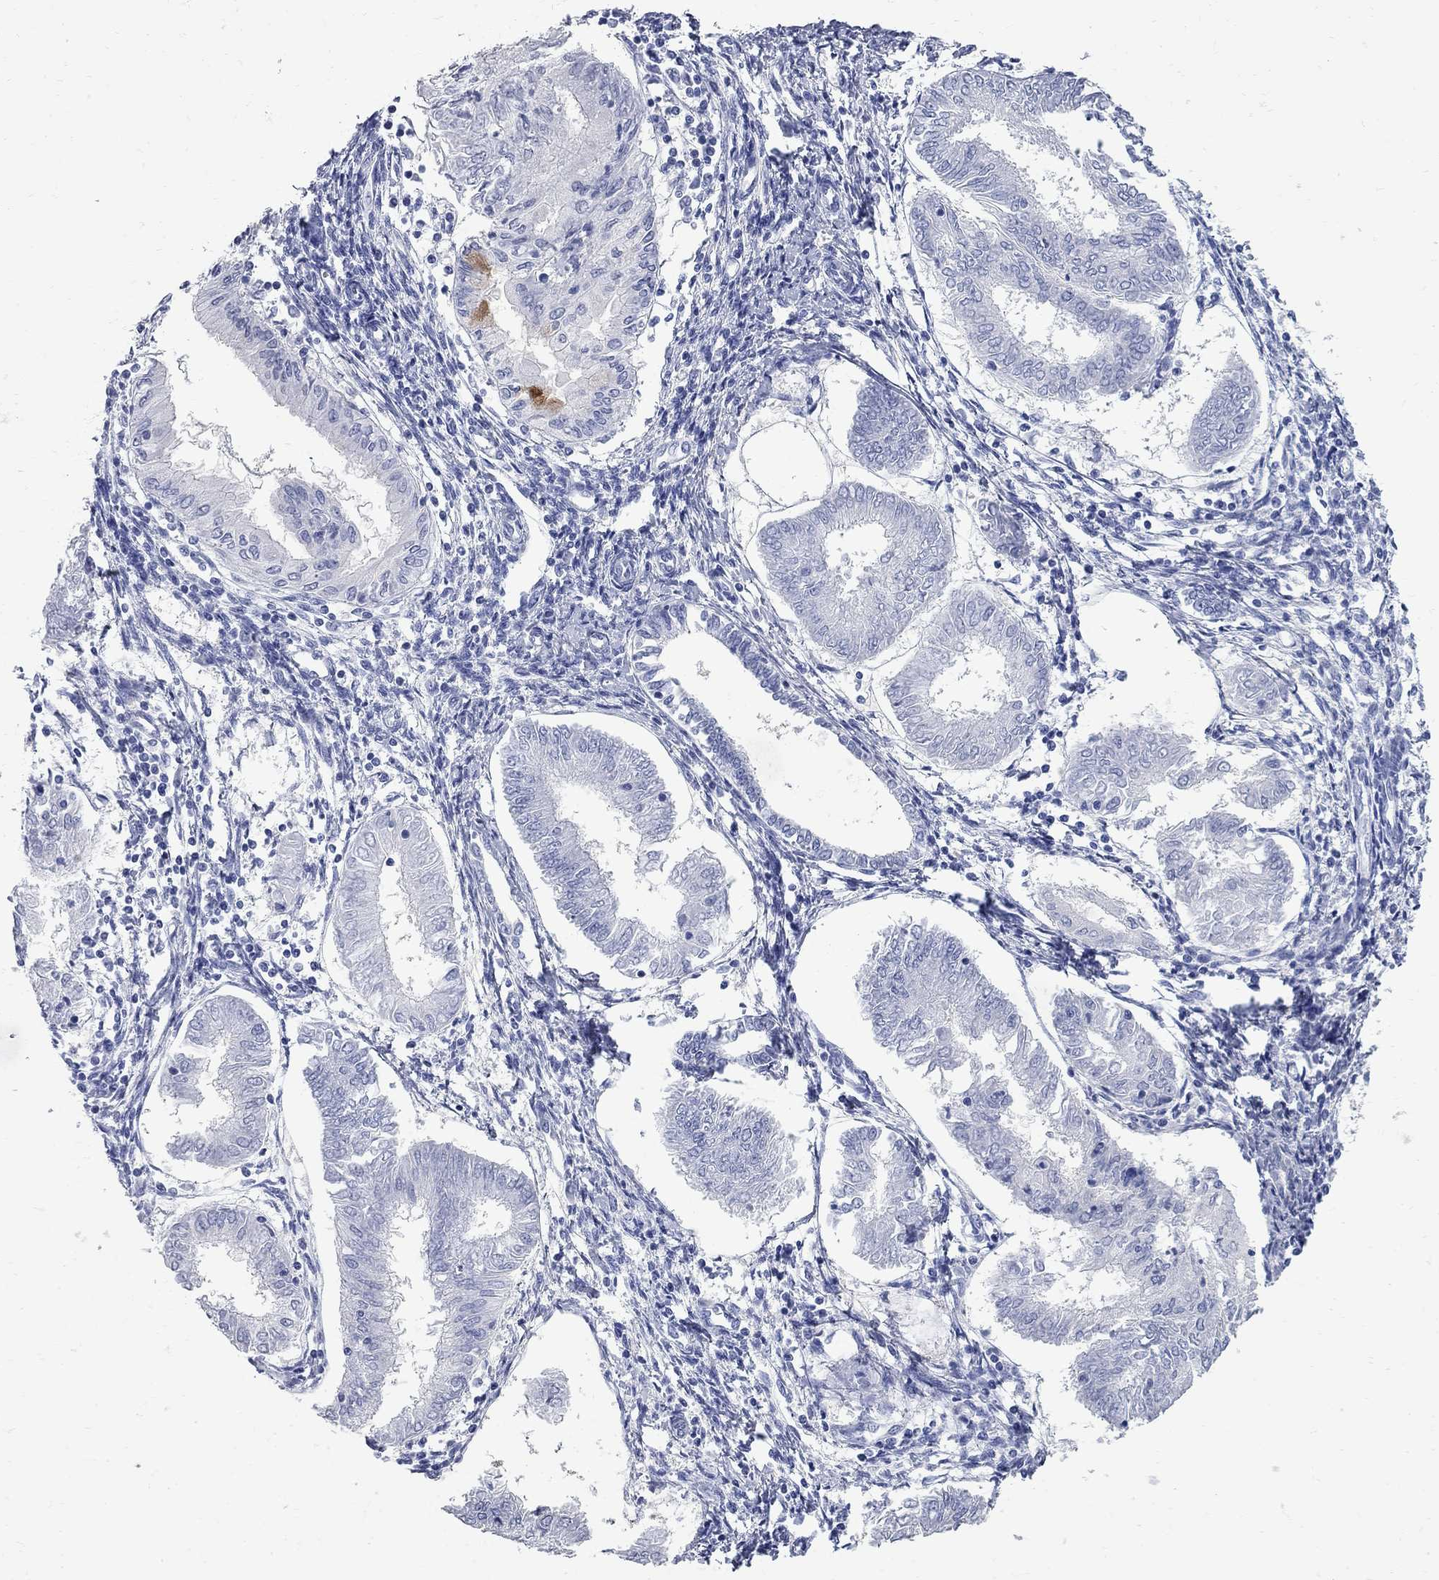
{"staining": {"intensity": "negative", "quantity": "none", "location": "none"}, "tissue": "endometrial cancer", "cell_type": "Tumor cells", "image_type": "cancer", "snomed": [{"axis": "morphology", "description": "Adenocarcinoma, NOS"}, {"axis": "topography", "description": "Endometrium"}], "caption": "There is no significant expression in tumor cells of endometrial cancer.", "gene": "BPIFB1", "patient": {"sex": "female", "age": 68}}